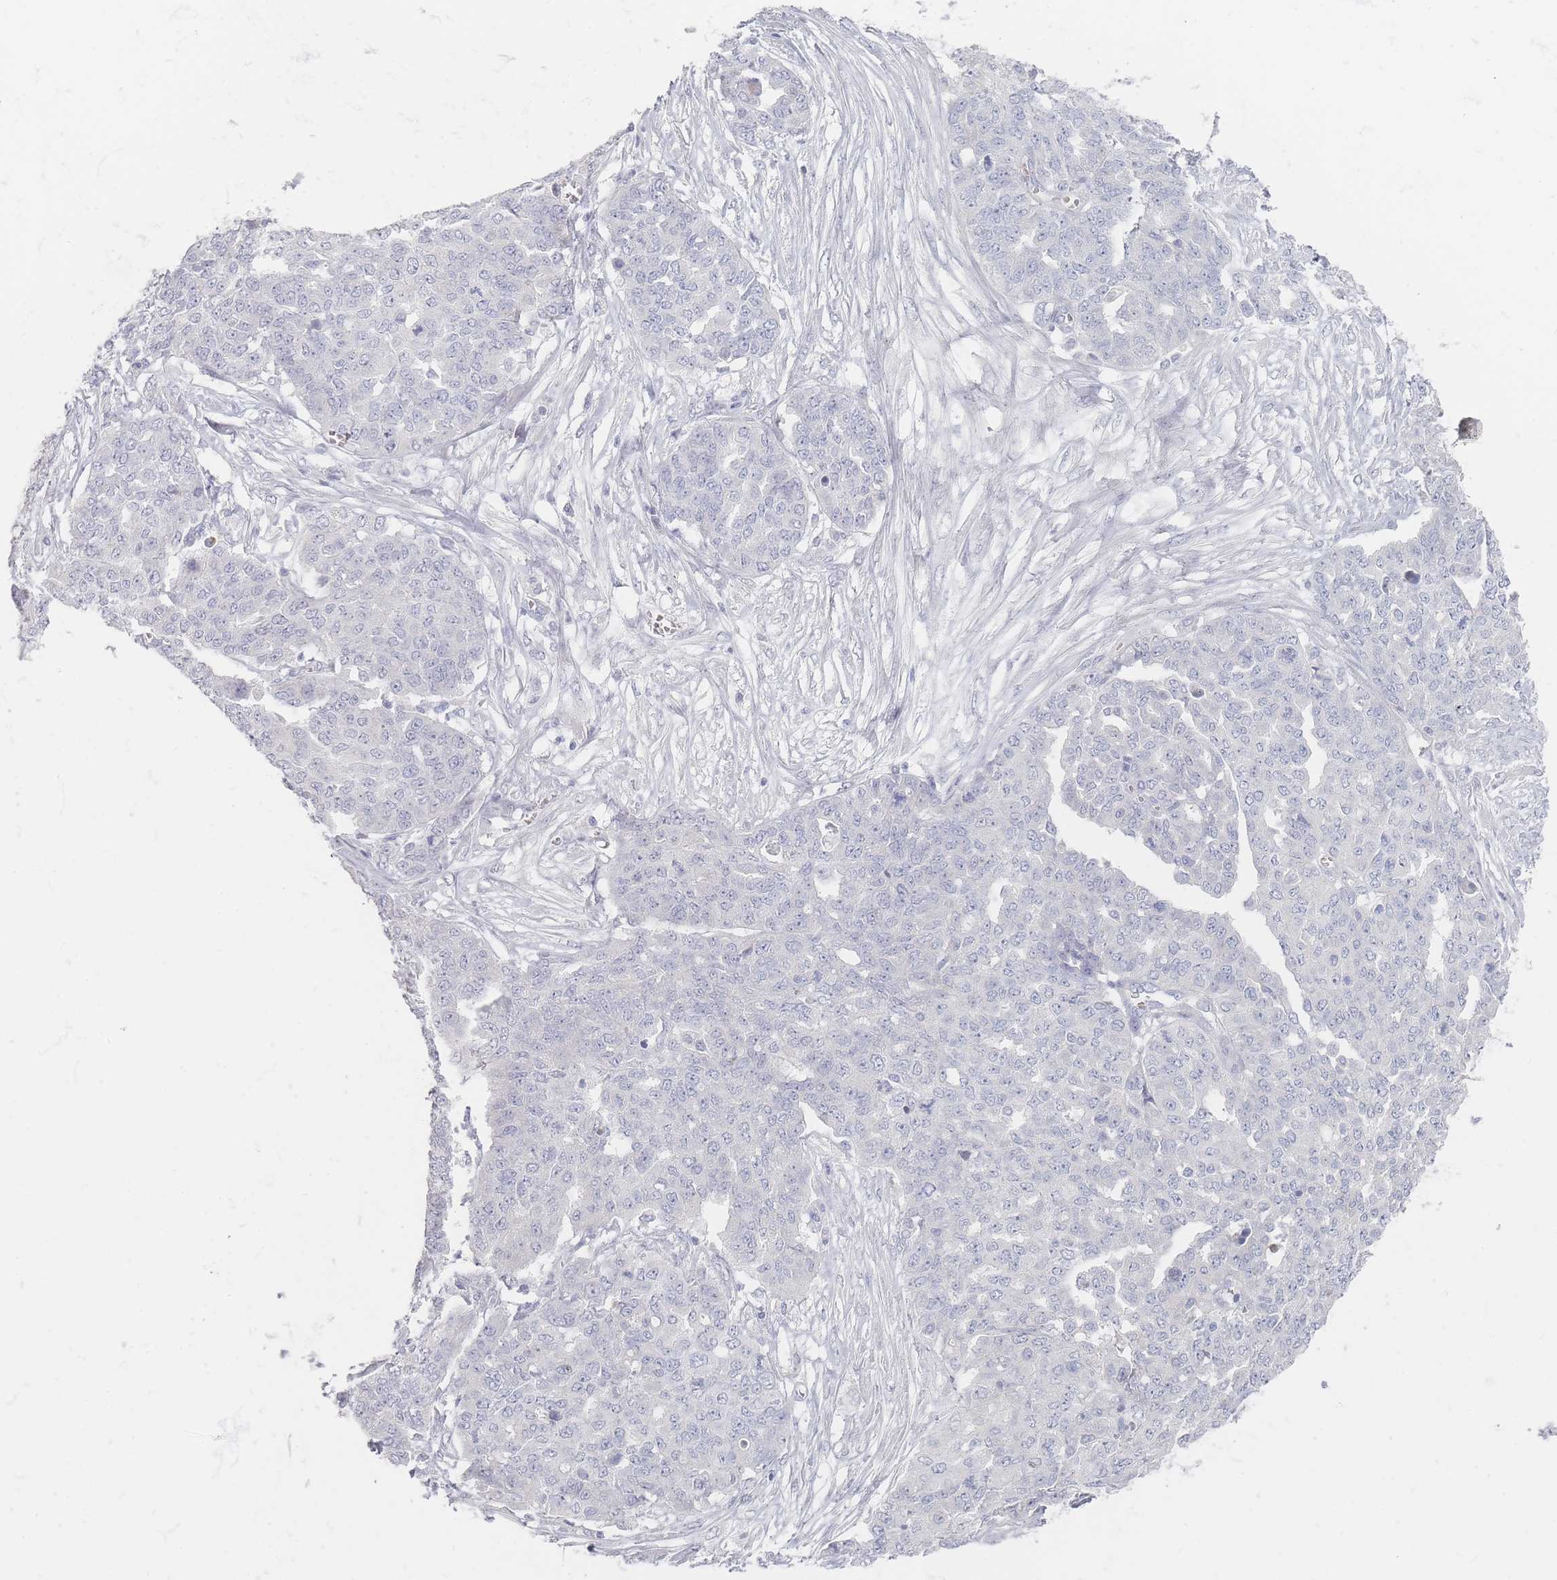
{"staining": {"intensity": "negative", "quantity": "none", "location": "none"}, "tissue": "ovarian cancer", "cell_type": "Tumor cells", "image_type": "cancer", "snomed": [{"axis": "morphology", "description": "Cystadenocarcinoma, serous, NOS"}, {"axis": "topography", "description": "Soft tissue"}, {"axis": "topography", "description": "Ovary"}], "caption": "Immunohistochemistry micrograph of ovarian cancer (serous cystadenocarcinoma) stained for a protein (brown), which exhibits no positivity in tumor cells.", "gene": "CD37", "patient": {"sex": "female", "age": 57}}